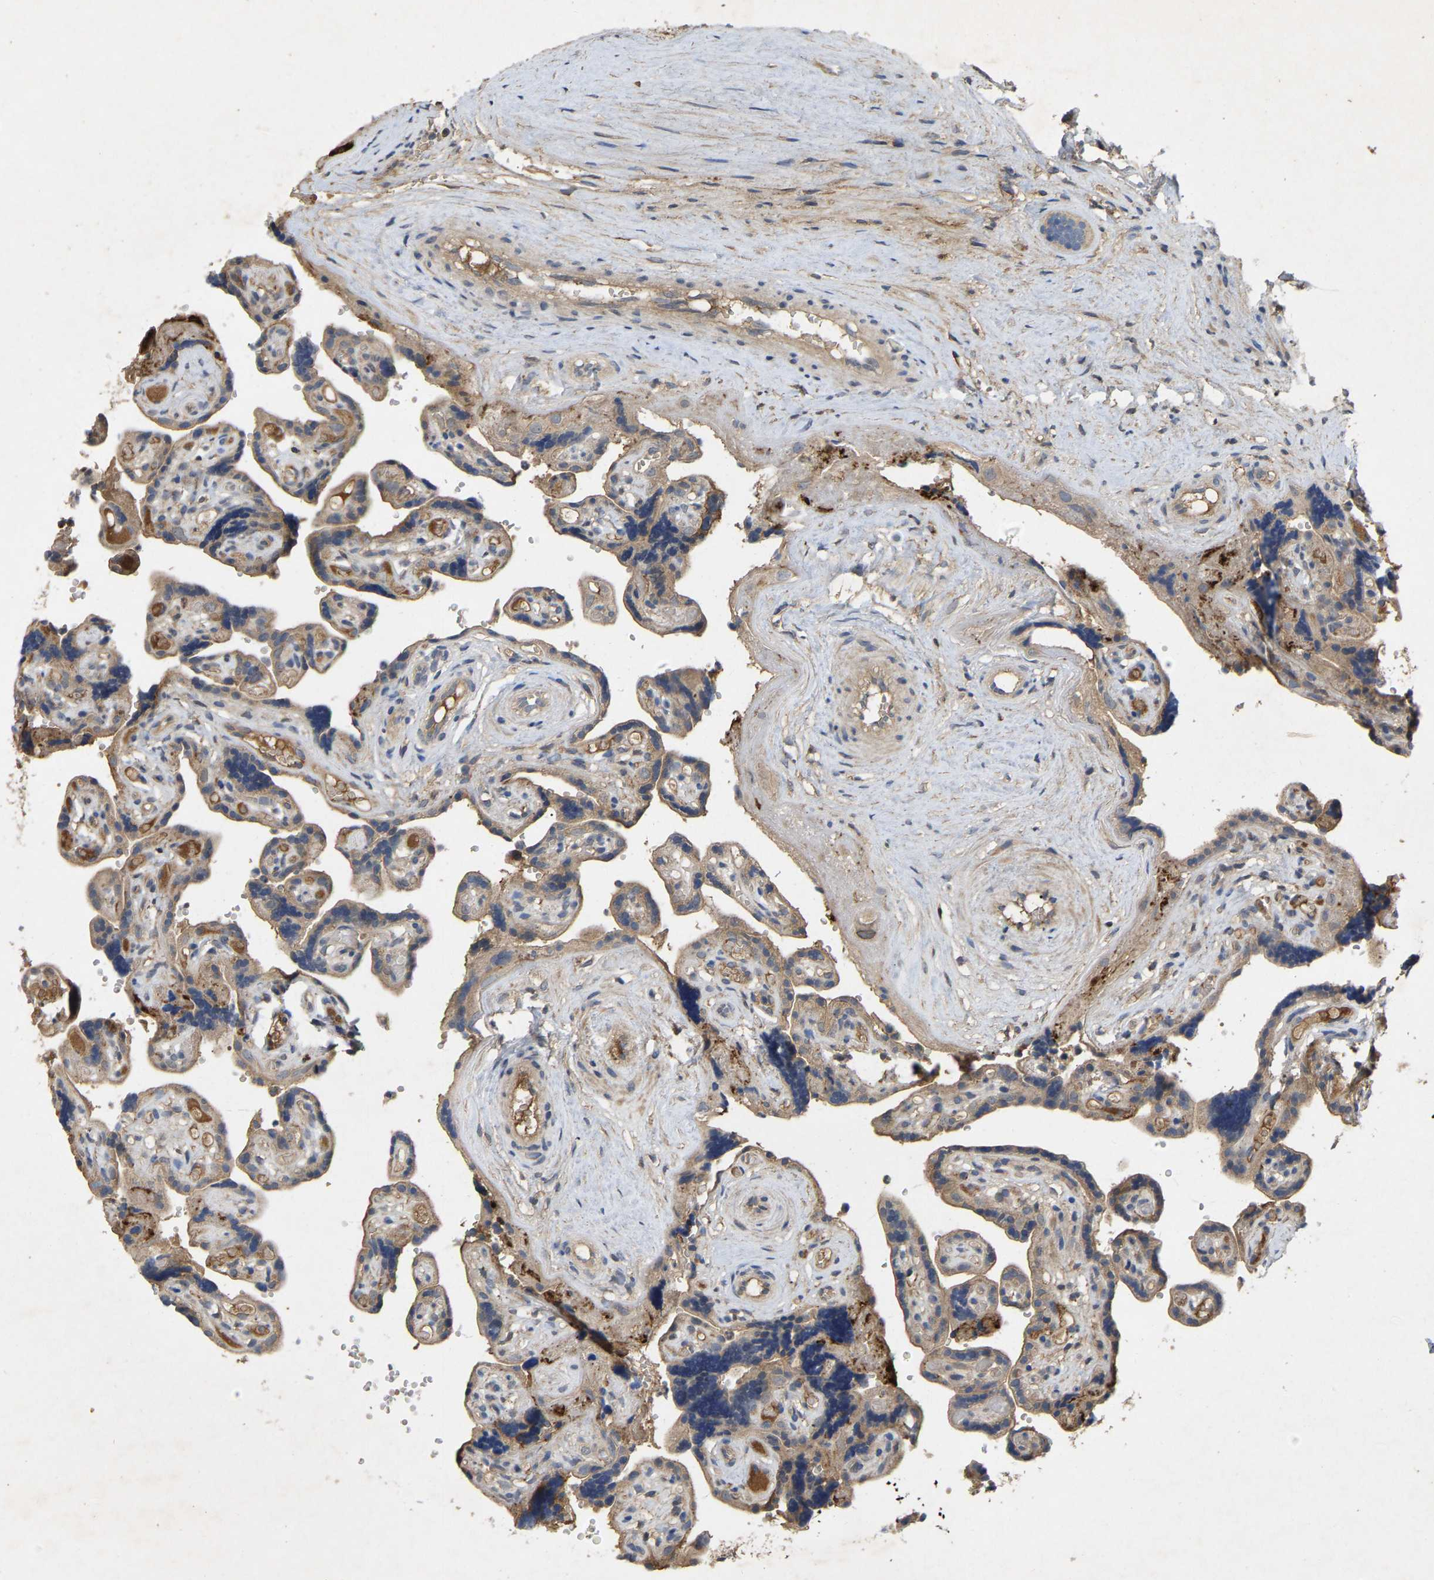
{"staining": {"intensity": "moderate", "quantity": "25%-75%", "location": "cytoplasmic/membranous"}, "tissue": "placenta", "cell_type": "Decidual cells", "image_type": "normal", "snomed": [{"axis": "morphology", "description": "Normal tissue, NOS"}, {"axis": "topography", "description": "Placenta"}], "caption": "Moderate cytoplasmic/membranous staining for a protein is present in approximately 25%-75% of decidual cells of normal placenta using immunohistochemistry (IHC).", "gene": "LPAR2", "patient": {"sex": "female", "age": 30}}